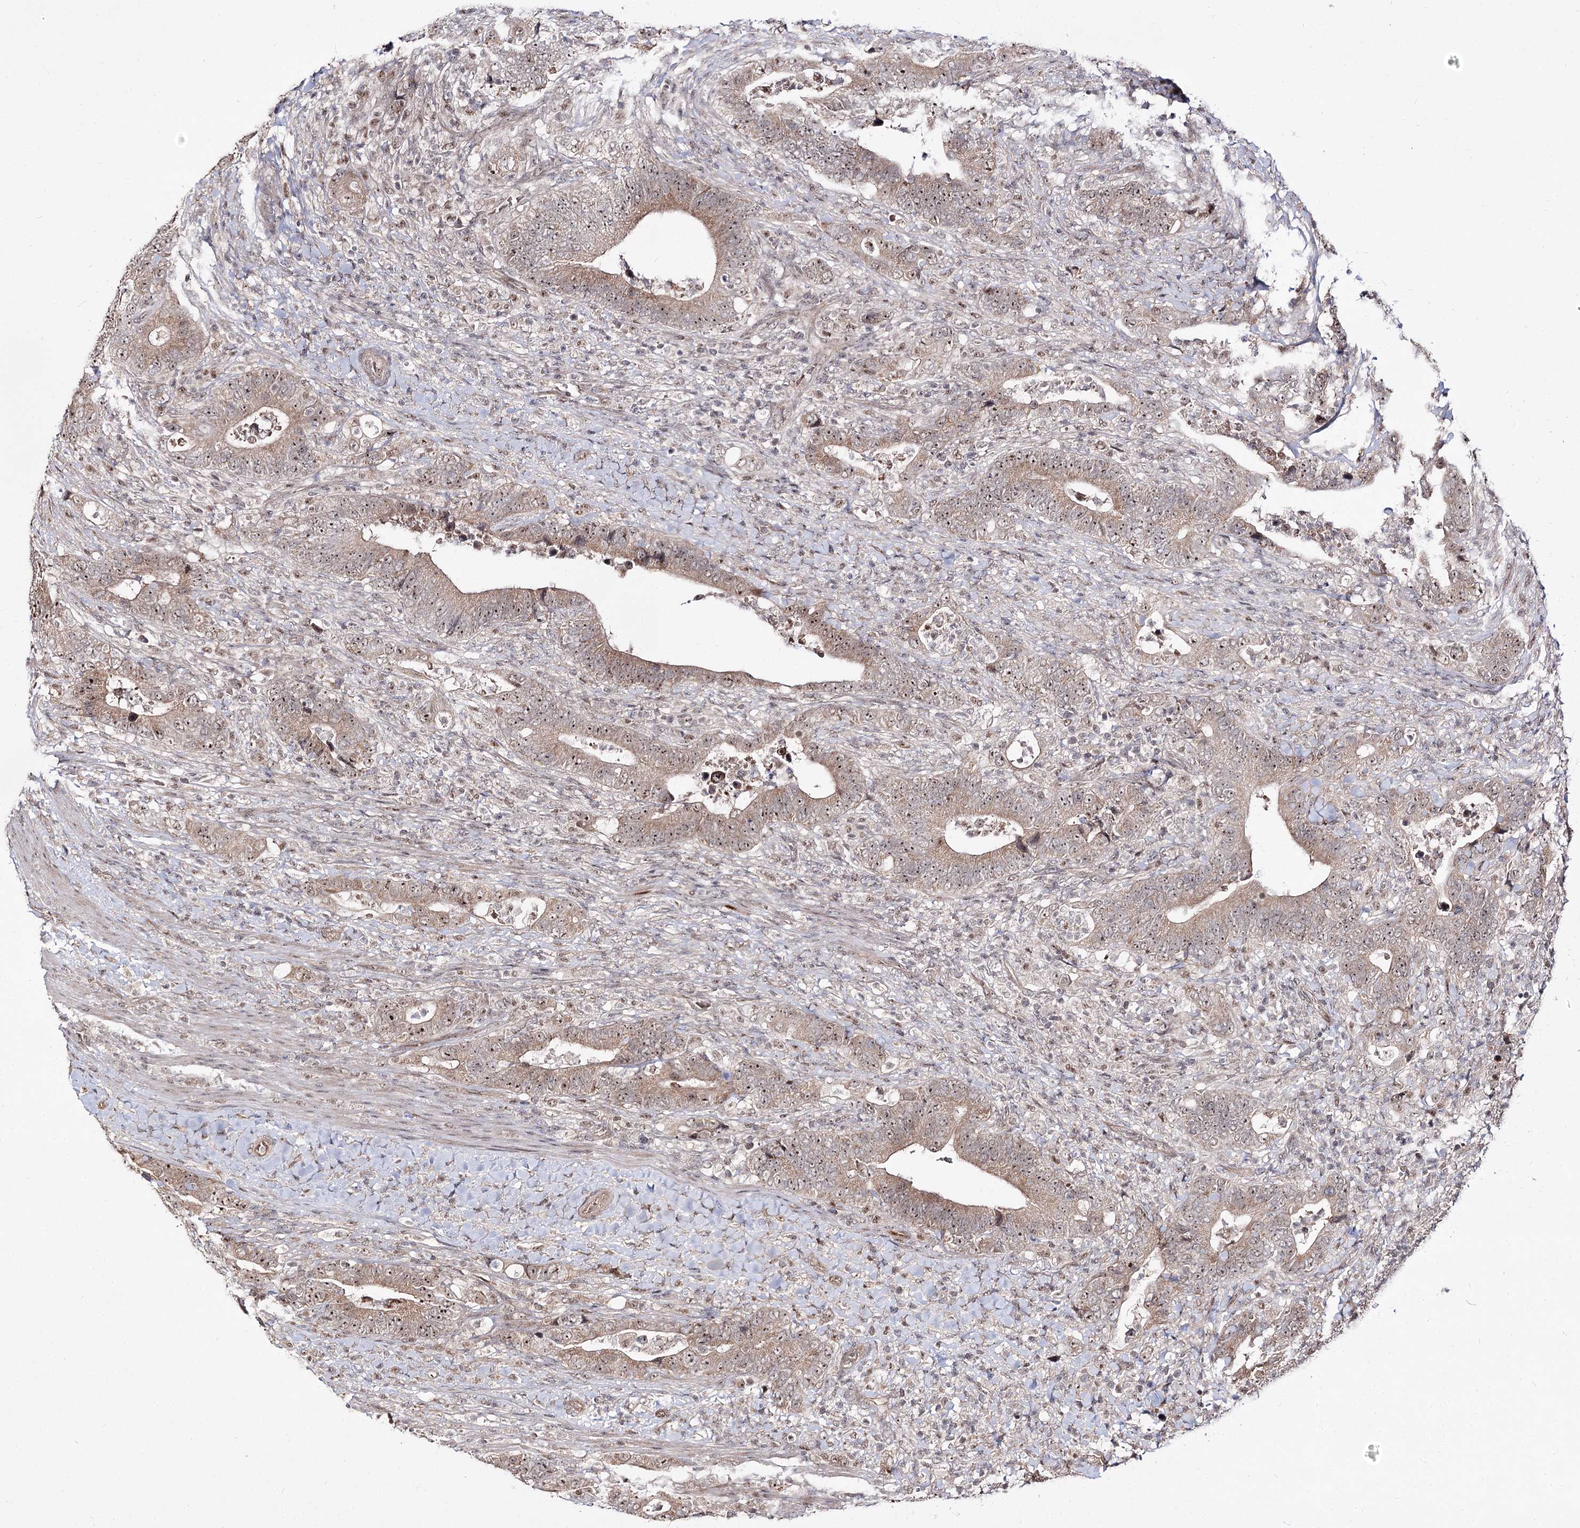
{"staining": {"intensity": "moderate", "quantity": ">75%", "location": "cytoplasmic/membranous,nuclear"}, "tissue": "colorectal cancer", "cell_type": "Tumor cells", "image_type": "cancer", "snomed": [{"axis": "morphology", "description": "Adenocarcinoma, NOS"}, {"axis": "topography", "description": "Colon"}], "caption": "Moderate cytoplasmic/membranous and nuclear protein expression is present in about >75% of tumor cells in adenocarcinoma (colorectal).", "gene": "RRP9", "patient": {"sex": "female", "age": 75}}